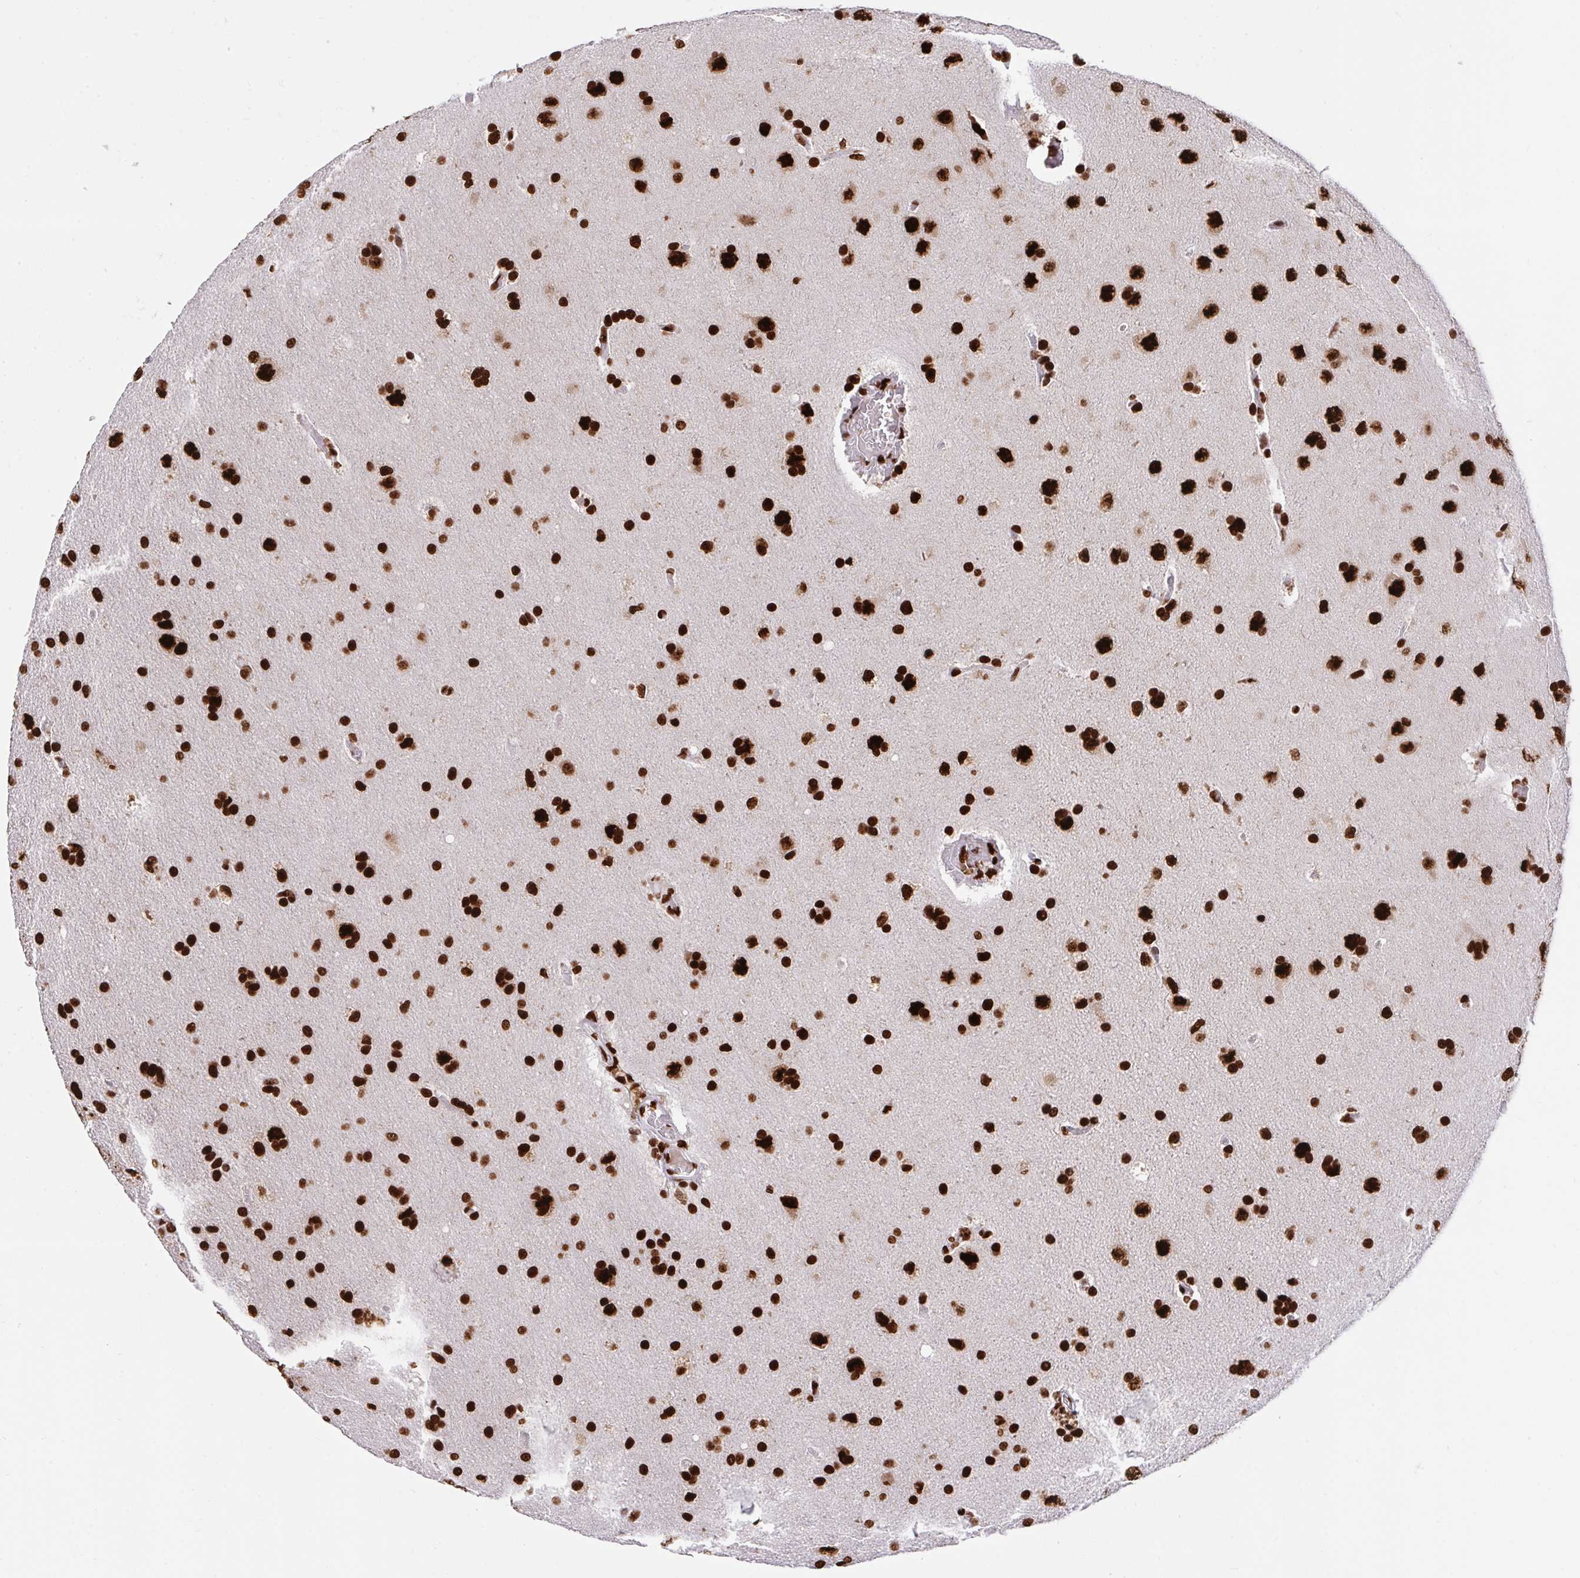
{"staining": {"intensity": "strong", "quantity": ">75%", "location": "nuclear"}, "tissue": "glioma", "cell_type": "Tumor cells", "image_type": "cancer", "snomed": [{"axis": "morphology", "description": "Glioma, malignant, Low grade"}, {"axis": "topography", "description": "Brain"}], "caption": "Immunohistochemical staining of human glioma exhibits strong nuclear protein staining in about >75% of tumor cells.", "gene": "HNRNPL", "patient": {"sex": "female", "age": 54}}